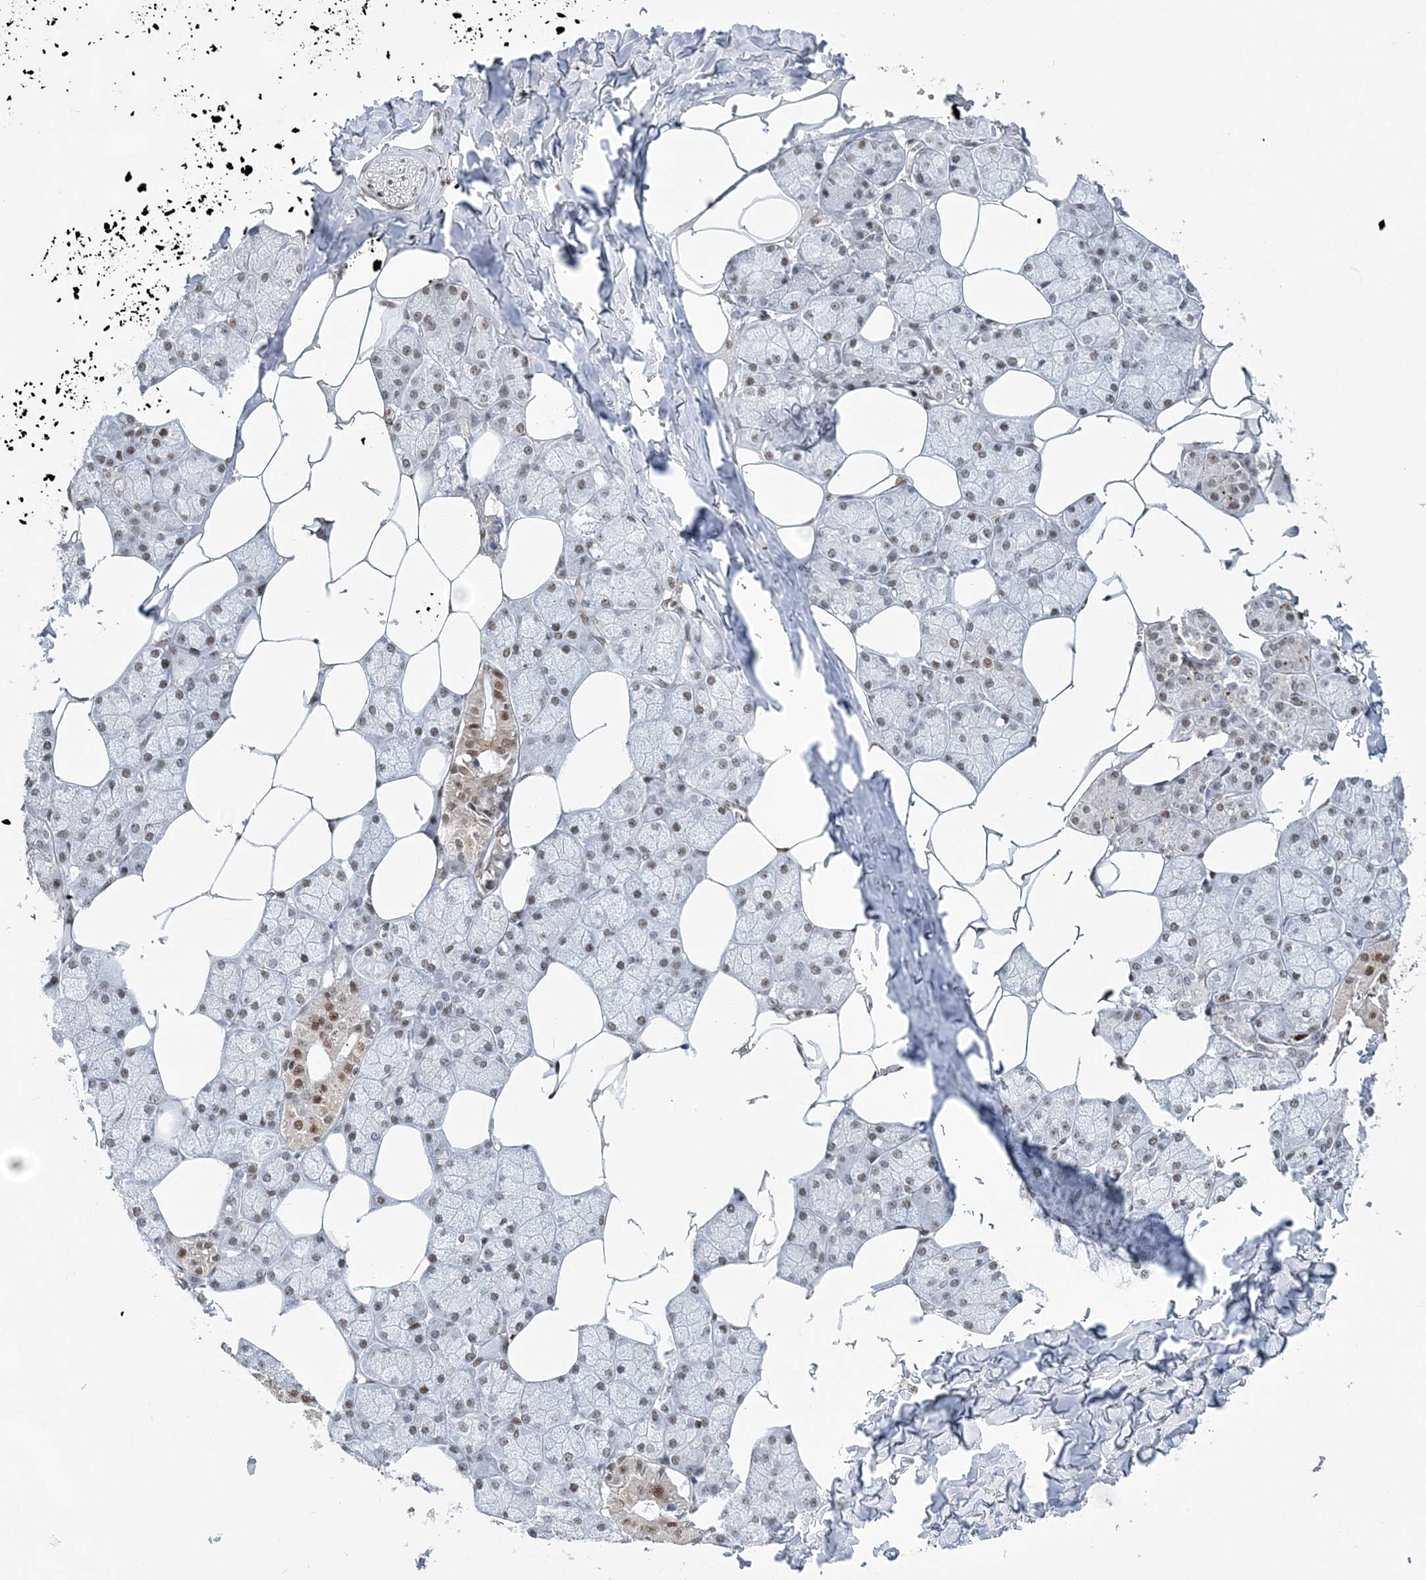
{"staining": {"intensity": "strong", "quantity": "<25%", "location": "nuclear"}, "tissue": "salivary gland", "cell_type": "Glandular cells", "image_type": "normal", "snomed": [{"axis": "morphology", "description": "Normal tissue, NOS"}, {"axis": "topography", "description": "Salivary gland"}], "caption": "Immunohistochemical staining of unremarkable human salivary gland exhibits strong nuclear protein positivity in about <25% of glandular cells.", "gene": "ZBTB7A", "patient": {"sex": "male", "age": 62}}